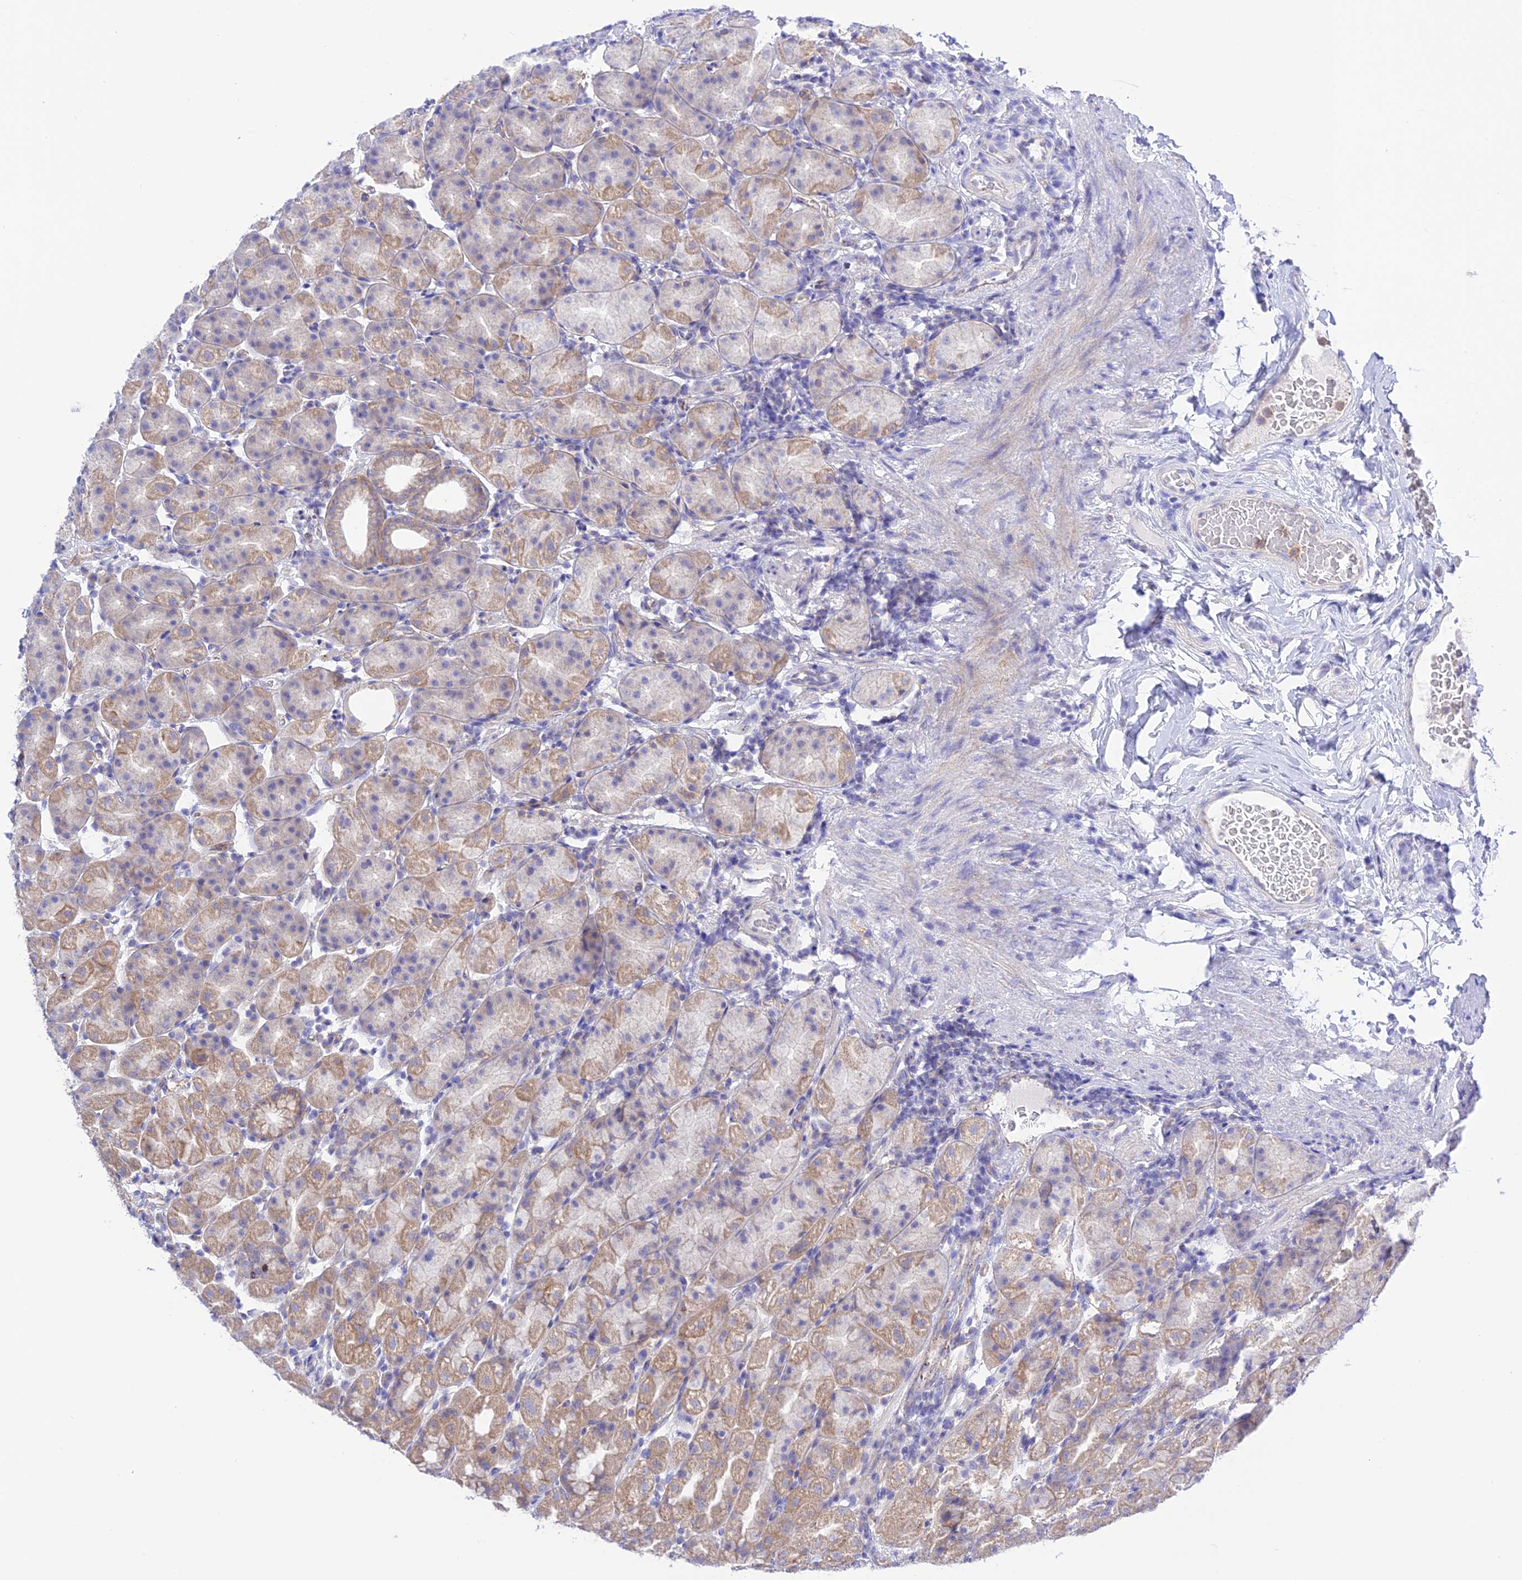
{"staining": {"intensity": "weak", "quantity": "25%-75%", "location": "cytoplasmic/membranous"}, "tissue": "stomach", "cell_type": "Glandular cells", "image_type": "normal", "snomed": [{"axis": "morphology", "description": "Normal tissue, NOS"}, {"axis": "topography", "description": "Stomach, upper"}], "caption": "Human stomach stained for a protein (brown) displays weak cytoplasmic/membranous positive expression in about 25%-75% of glandular cells.", "gene": "CHSY3", "patient": {"sex": "male", "age": 68}}